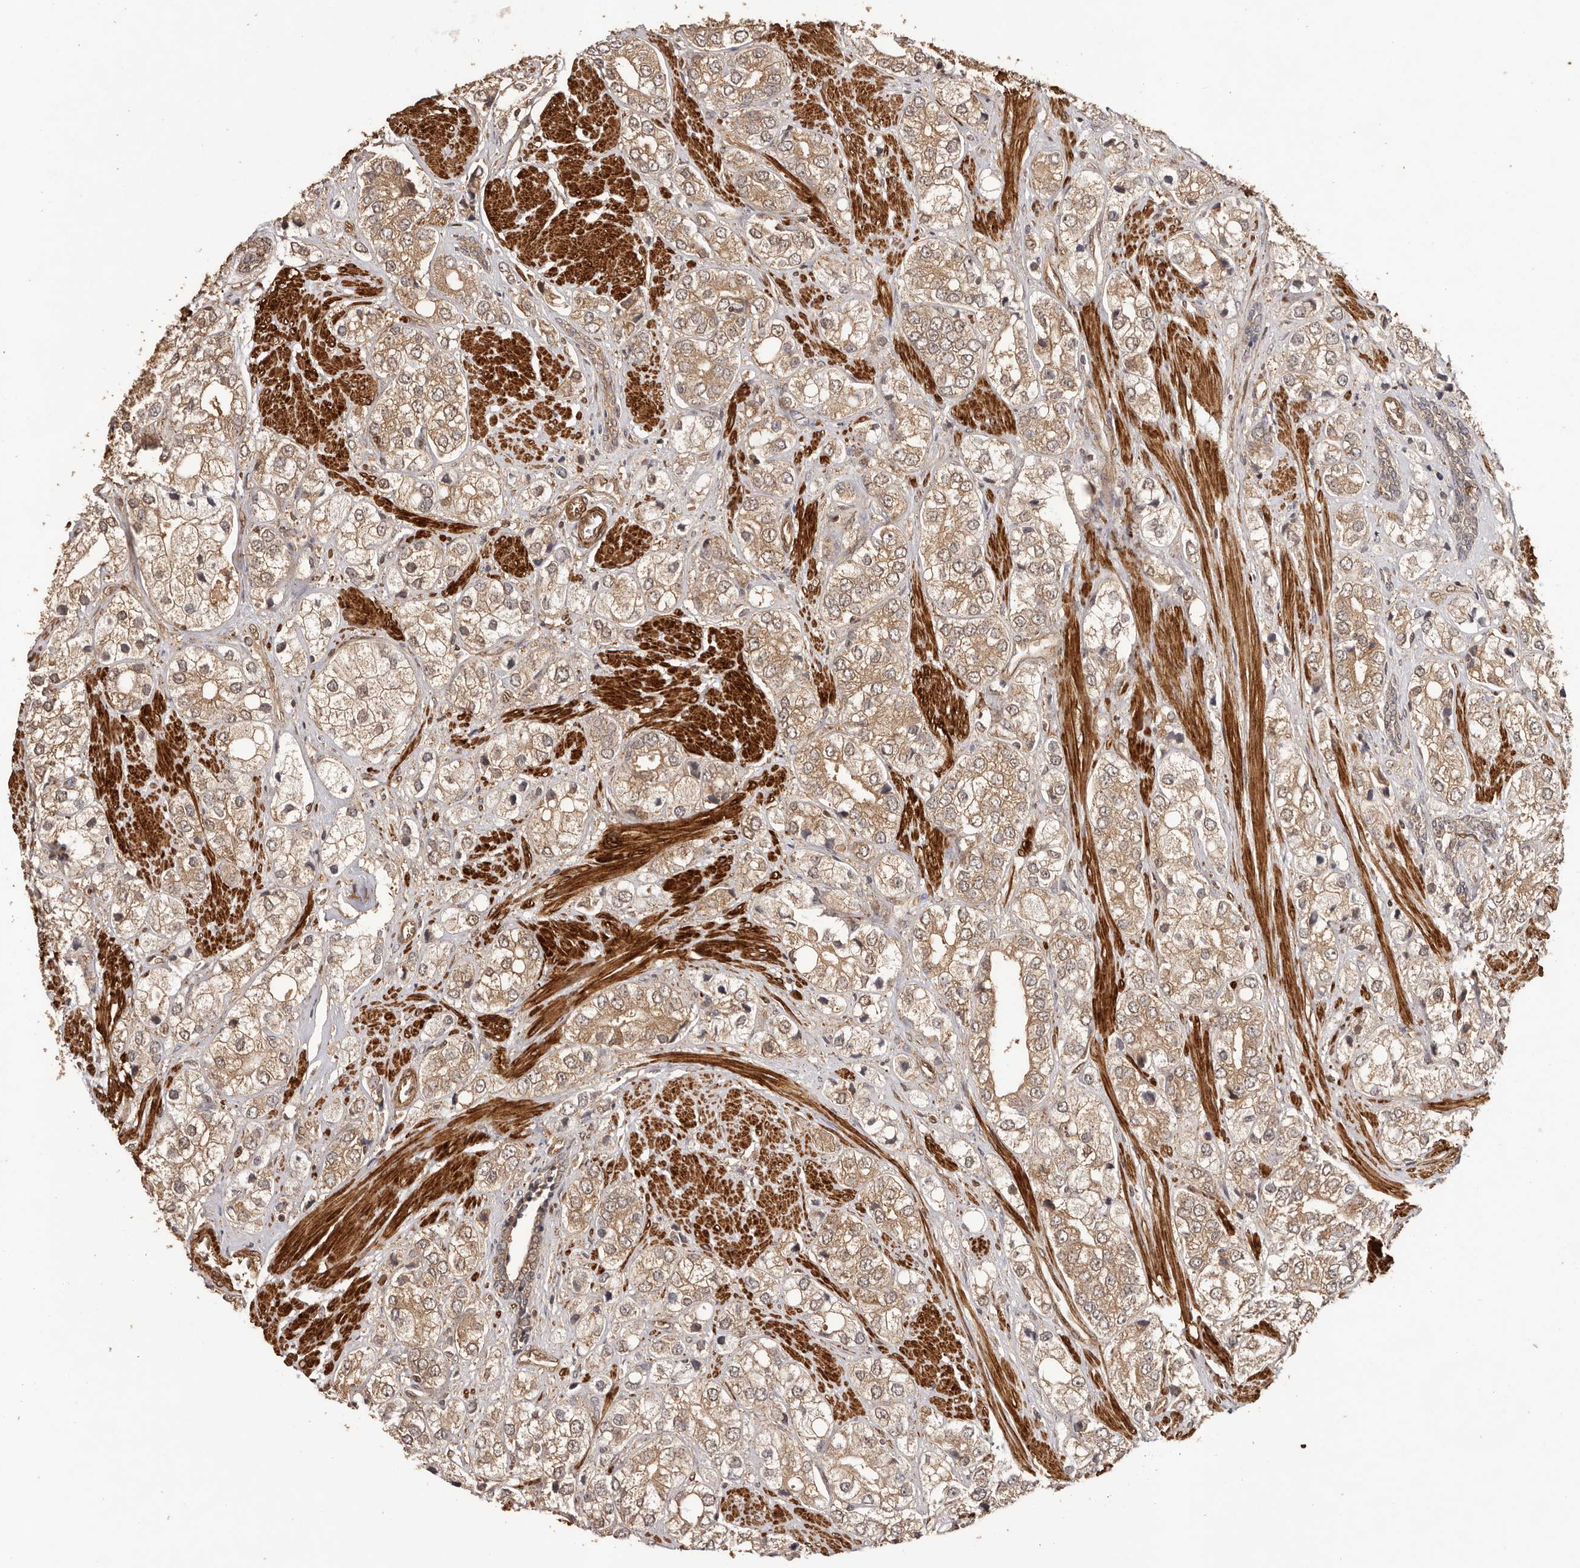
{"staining": {"intensity": "moderate", "quantity": ">75%", "location": "cytoplasmic/membranous"}, "tissue": "prostate cancer", "cell_type": "Tumor cells", "image_type": "cancer", "snomed": [{"axis": "morphology", "description": "Adenocarcinoma, High grade"}, {"axis": "topography", "description": "Prostate"}], "caption": "Prostate adenocarcinoma (high-grade) stained with DAB (3,3'-diaminobenzidine) IHC demonstrates medium levels of moderate cytoplasmic/membranous expression in about >75% of tumor cells.", "gene": "UBR2", "patient": {"sex": "male", "age": 50}}